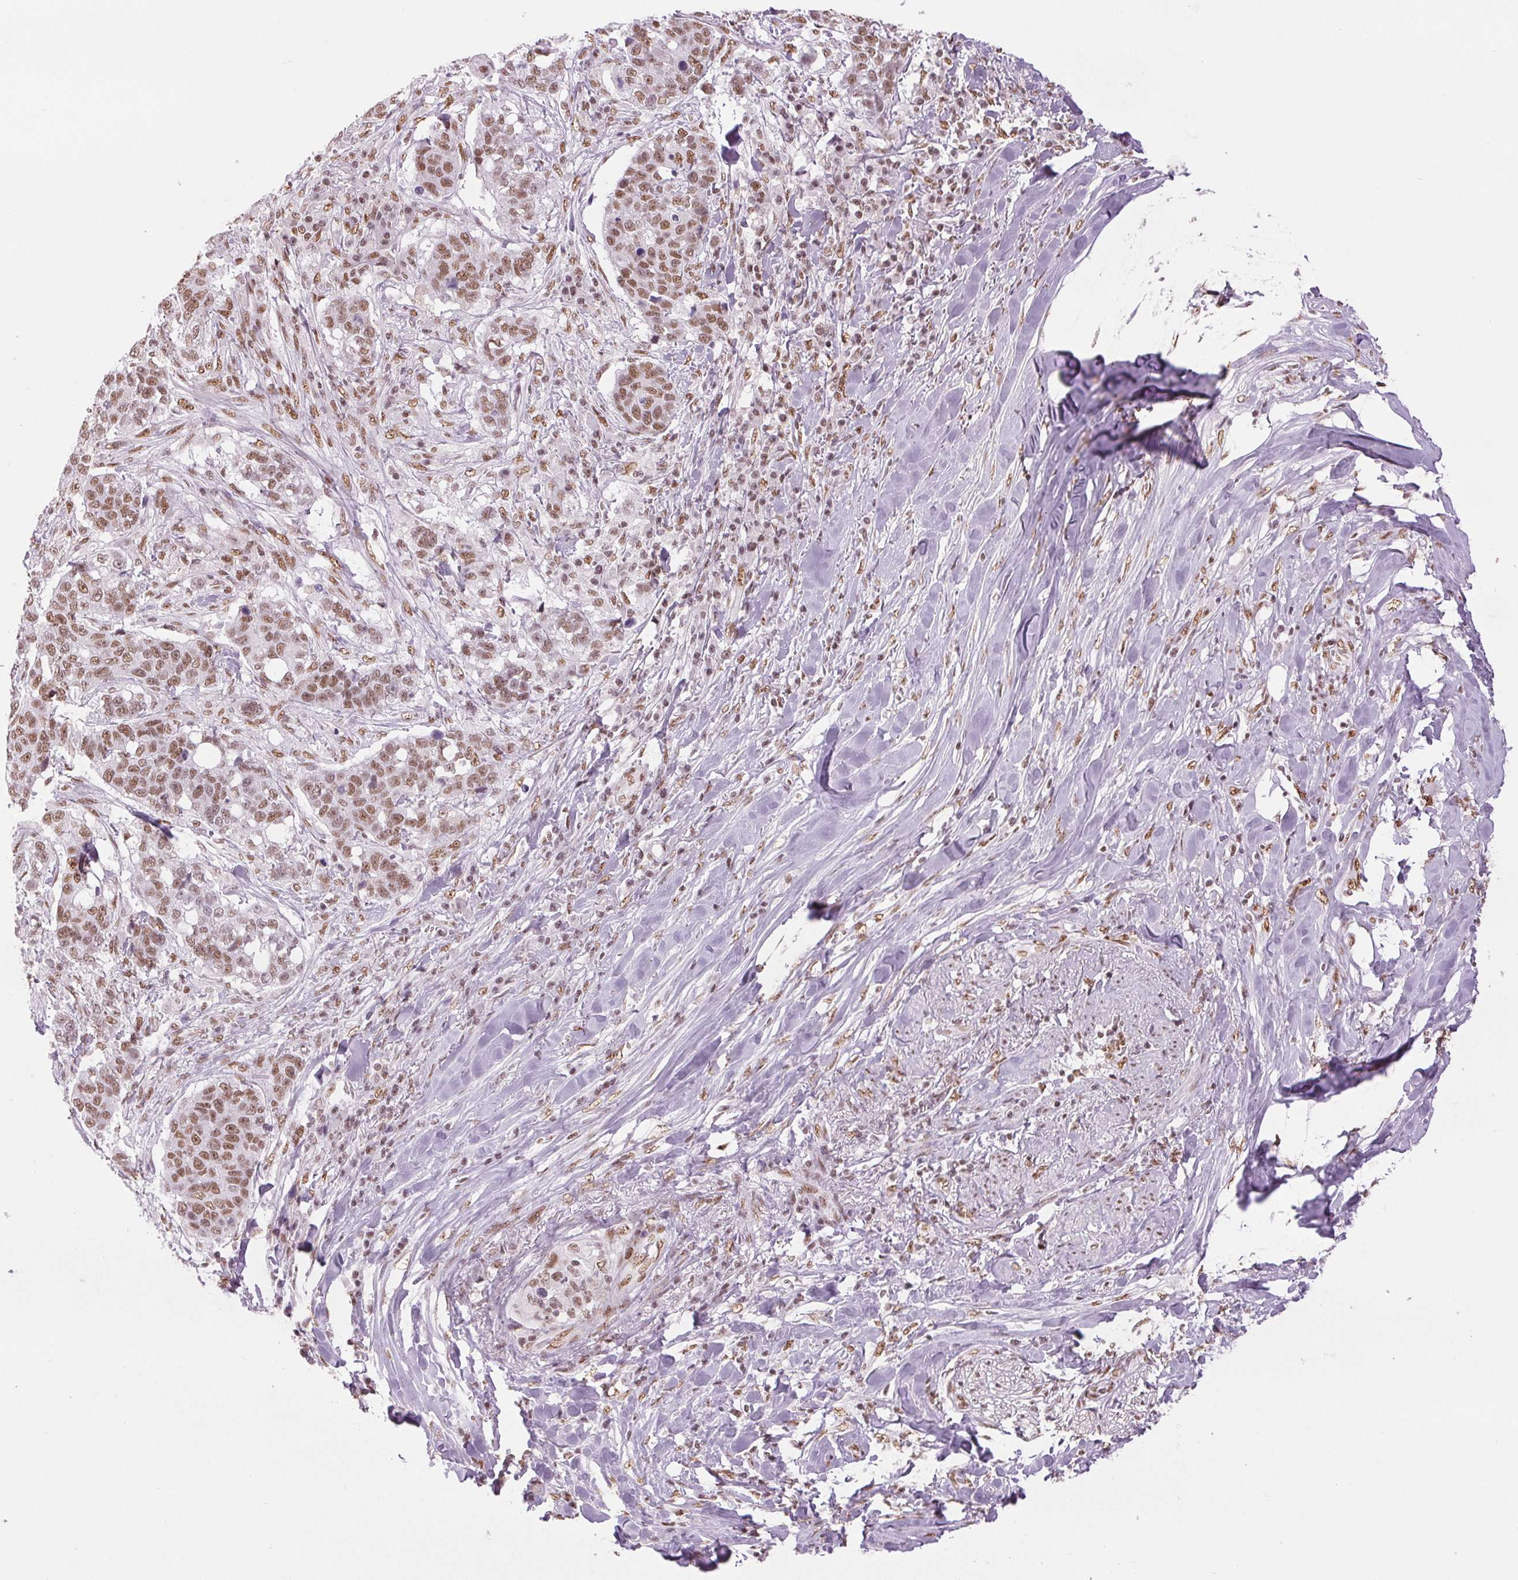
{"staining": {"intensity": "moderate", "quantity": ">75%", "location": "nuclear"}, "tissue": "lung cancer", "cell_type": "Tumor cells", "image_type": "cancer", "snomed": [{"axis": "morphology", "description": "Squamous cell carcinoma, NOS"}, {"axis": "topography", "description": "Lymph node"}, {"axis": "topography", "description": "Lung"}], "caption": "This is an image of immunohistochemistry staining of lung cancer (squamous cell carcinoma), which shows moderate positivity in the nuclear of tumor cells.", "gene": "ZFR2", "patient": {"sex": "male", "age": 61}}